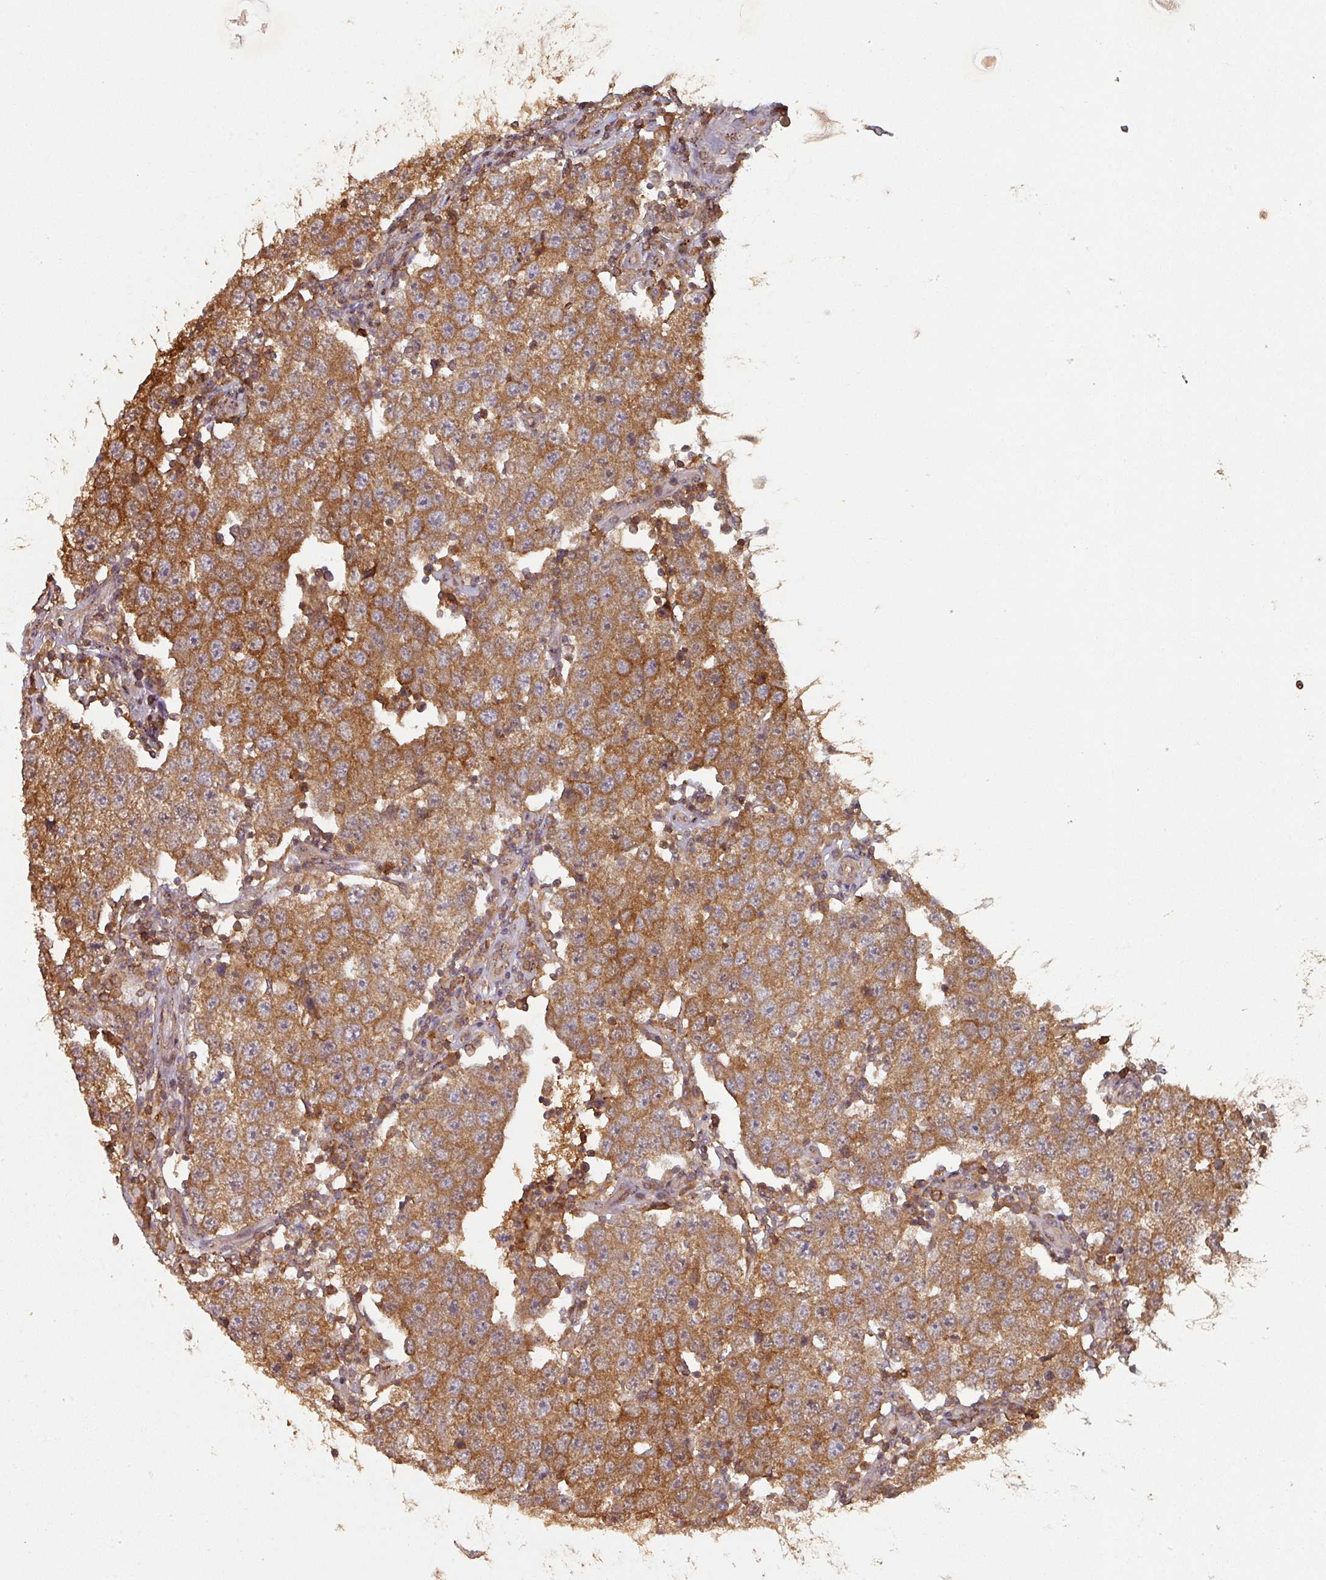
{"staining": {"intensity": "moderate", "quantity": ">75%", "location": "cytoplasmic/membranous"}, "tissue": "testis cancer", "cell_type": "Tumor cells", "image_type": "cancer", "snomed": [{"axis": "morphology", "description": "Seminoma, NOS"}, {"axis": "topography", "description": "Testis"}], "caption": "Testis seminoma stained with DAB IHC shows medium levels of moderate cytoplasmic/membranous positivity in about >75% of tumor cells.", "gene": "ZNF322", "patient": {"sex": "male", "age": 34}}